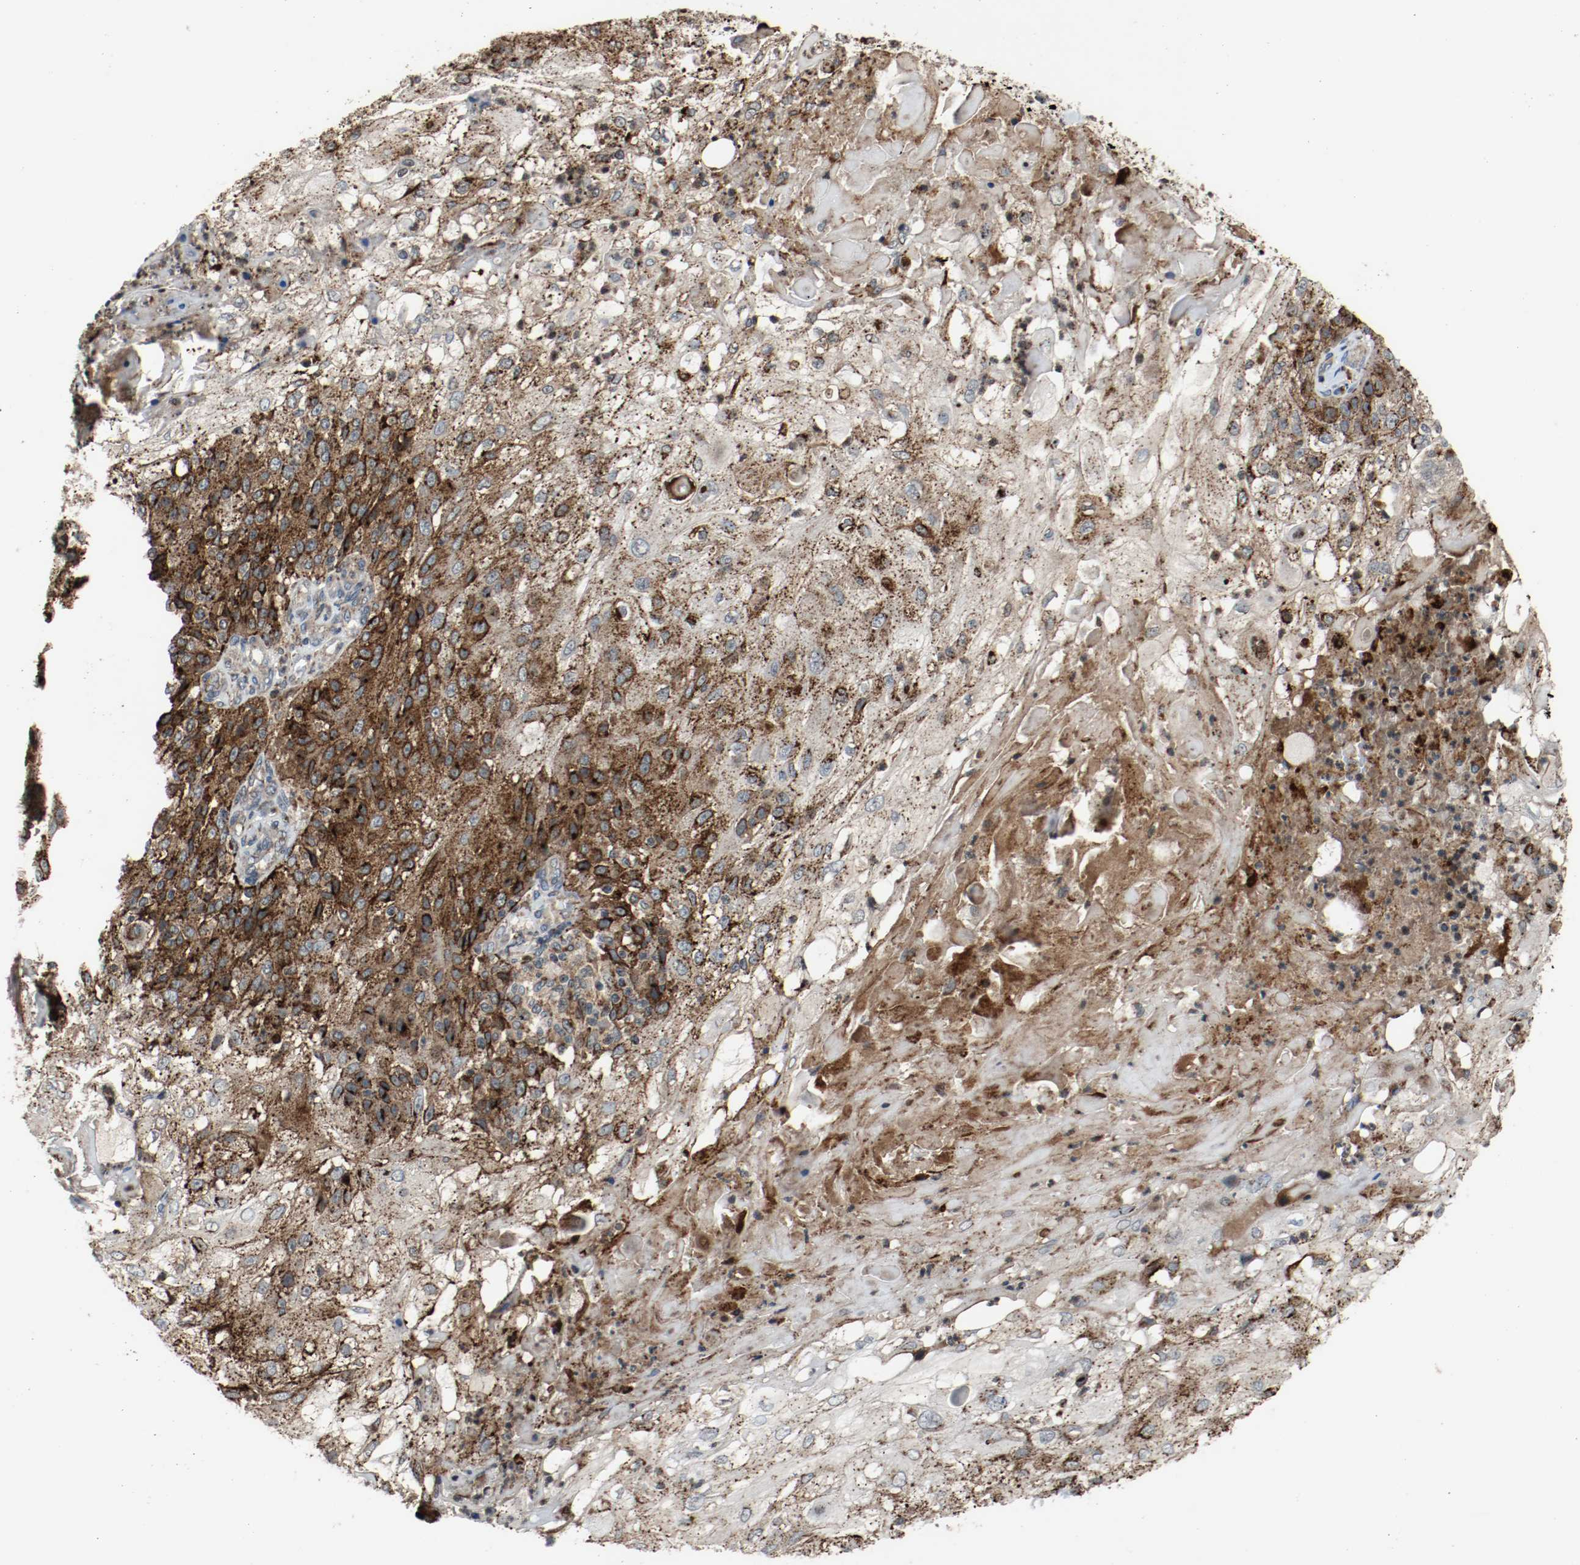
{"staining": {"intensity": "strong", "quantity": ">75%", "location": "cytoplasmic/membranous"}, "tissue": "skin cancer", "cell_type": "Tumor cells", "image_type": "cancer", "snomed": [{"axis": "morphology", "description": "Normal tissue, NOS"}, {"axis": "morphology", "description": "Squamous cell carcinoma, NOS"}, {"axis": "topography", "description": "Skin"}], "caption": "The photomicrograph demonstrates immunohistochemical staining of squamous cell carcinoma (skin). There is strong cytoplasmic/membranous staining is present in about >75% of tumor cells.", "gene": "LAMP2", "patient": {"sex": "female", "age": 83}}